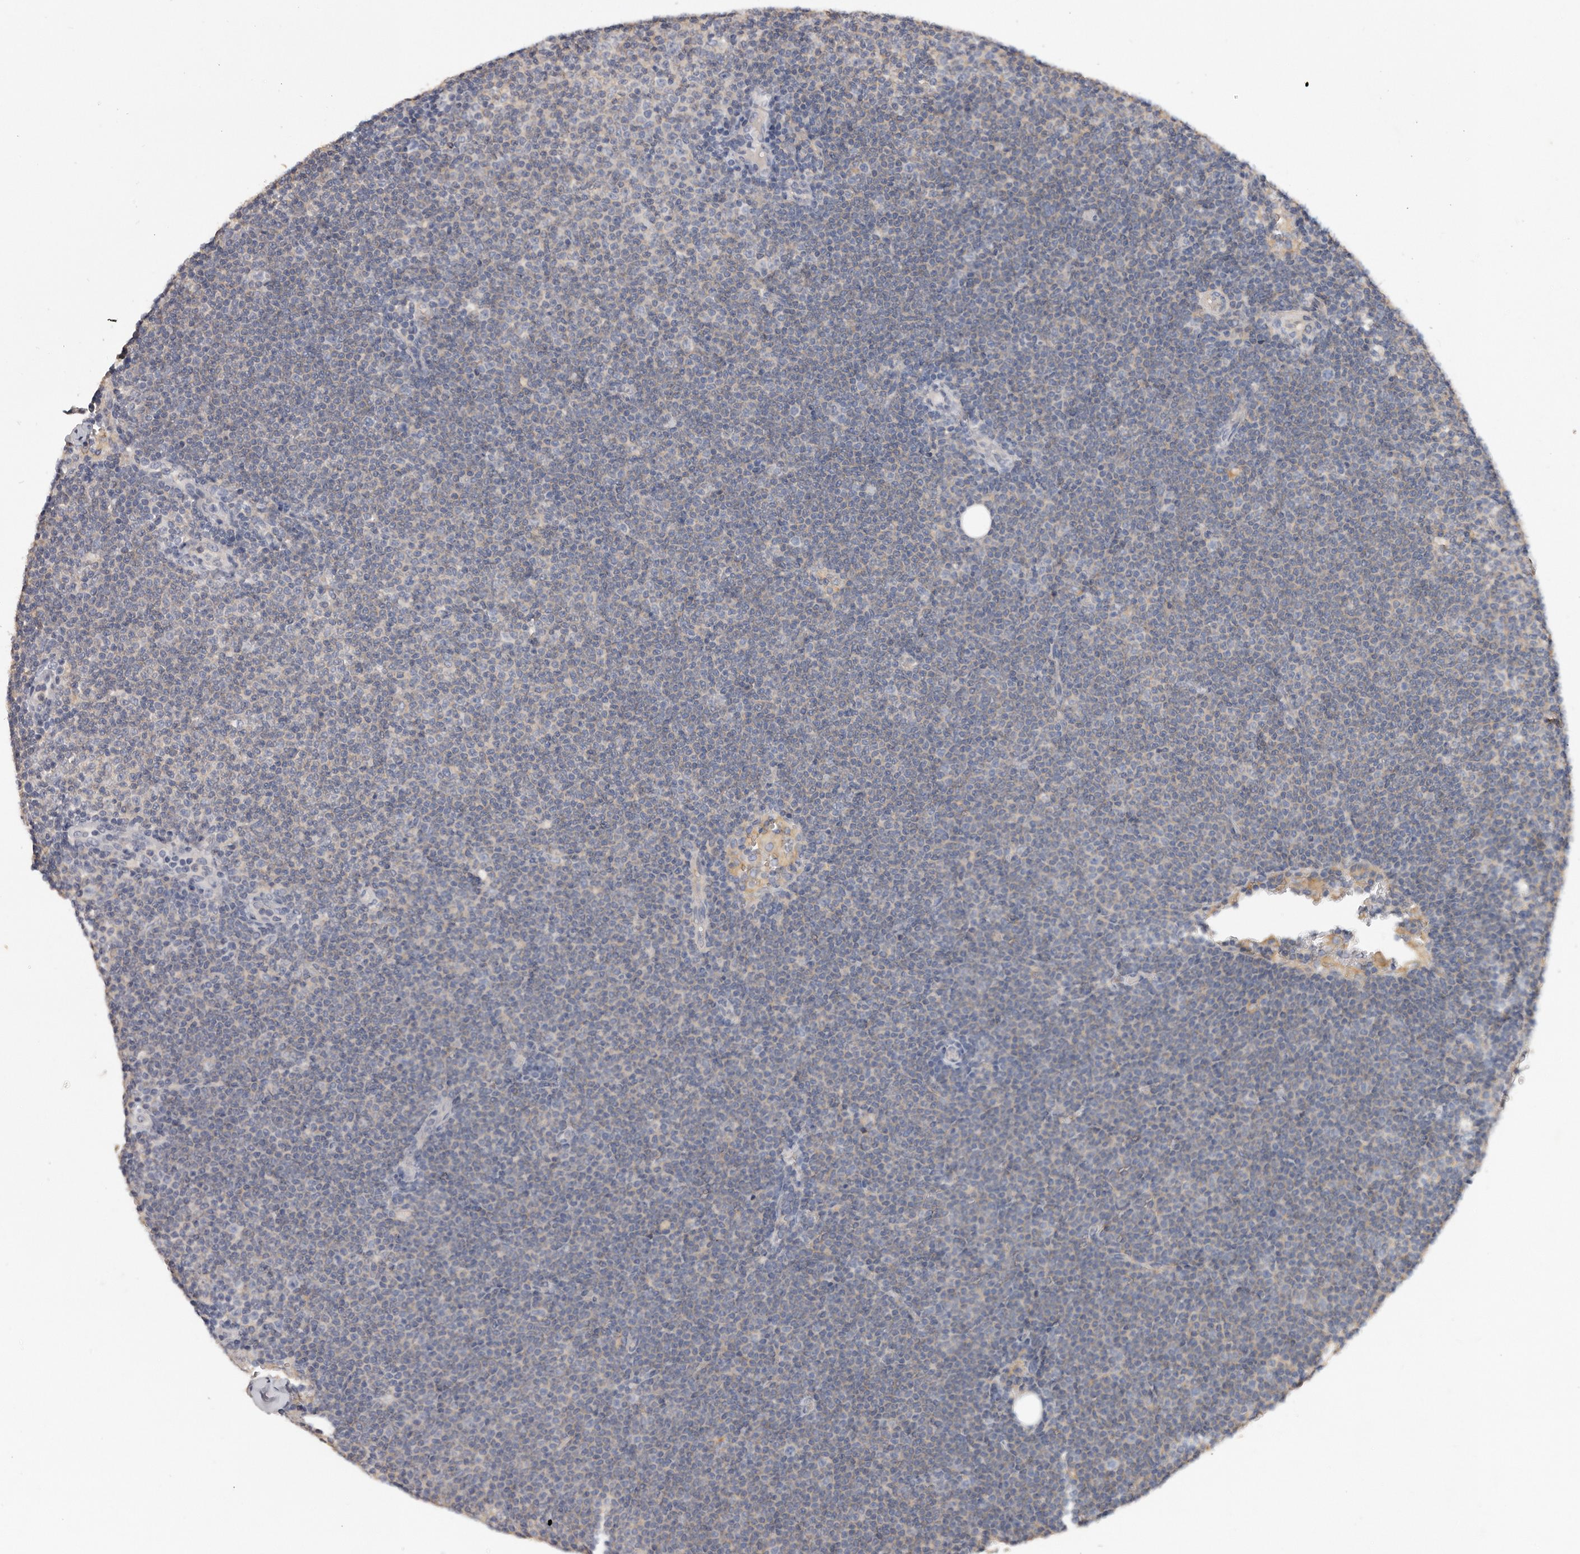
{"staining": {"intensity": "negative", "quantity": "none", "location": "none"}, "tissue": "lymphoma", "cell_type": "Tumor cells", "image_type": "cancer", "snomed": [{"axis": "morphology", "description": "Malignant lymphoma, non-Hodgkin's type, Low grade"}, {"axis": "topography", "description": "Lymph node"}], "caption": "Immunohistochemistry (IHC) of human low-grade malignant lymphoma, non-Hodgkin's type exhibits no positivity in tumor cells. The staining is performed using DAB (3,3'-diaminobenzidine) brown chromogen with nuclei counter-stained in using hematoxylin.", "gene": "WDTC1", "patient": {"sex": "female", "age": 53}}